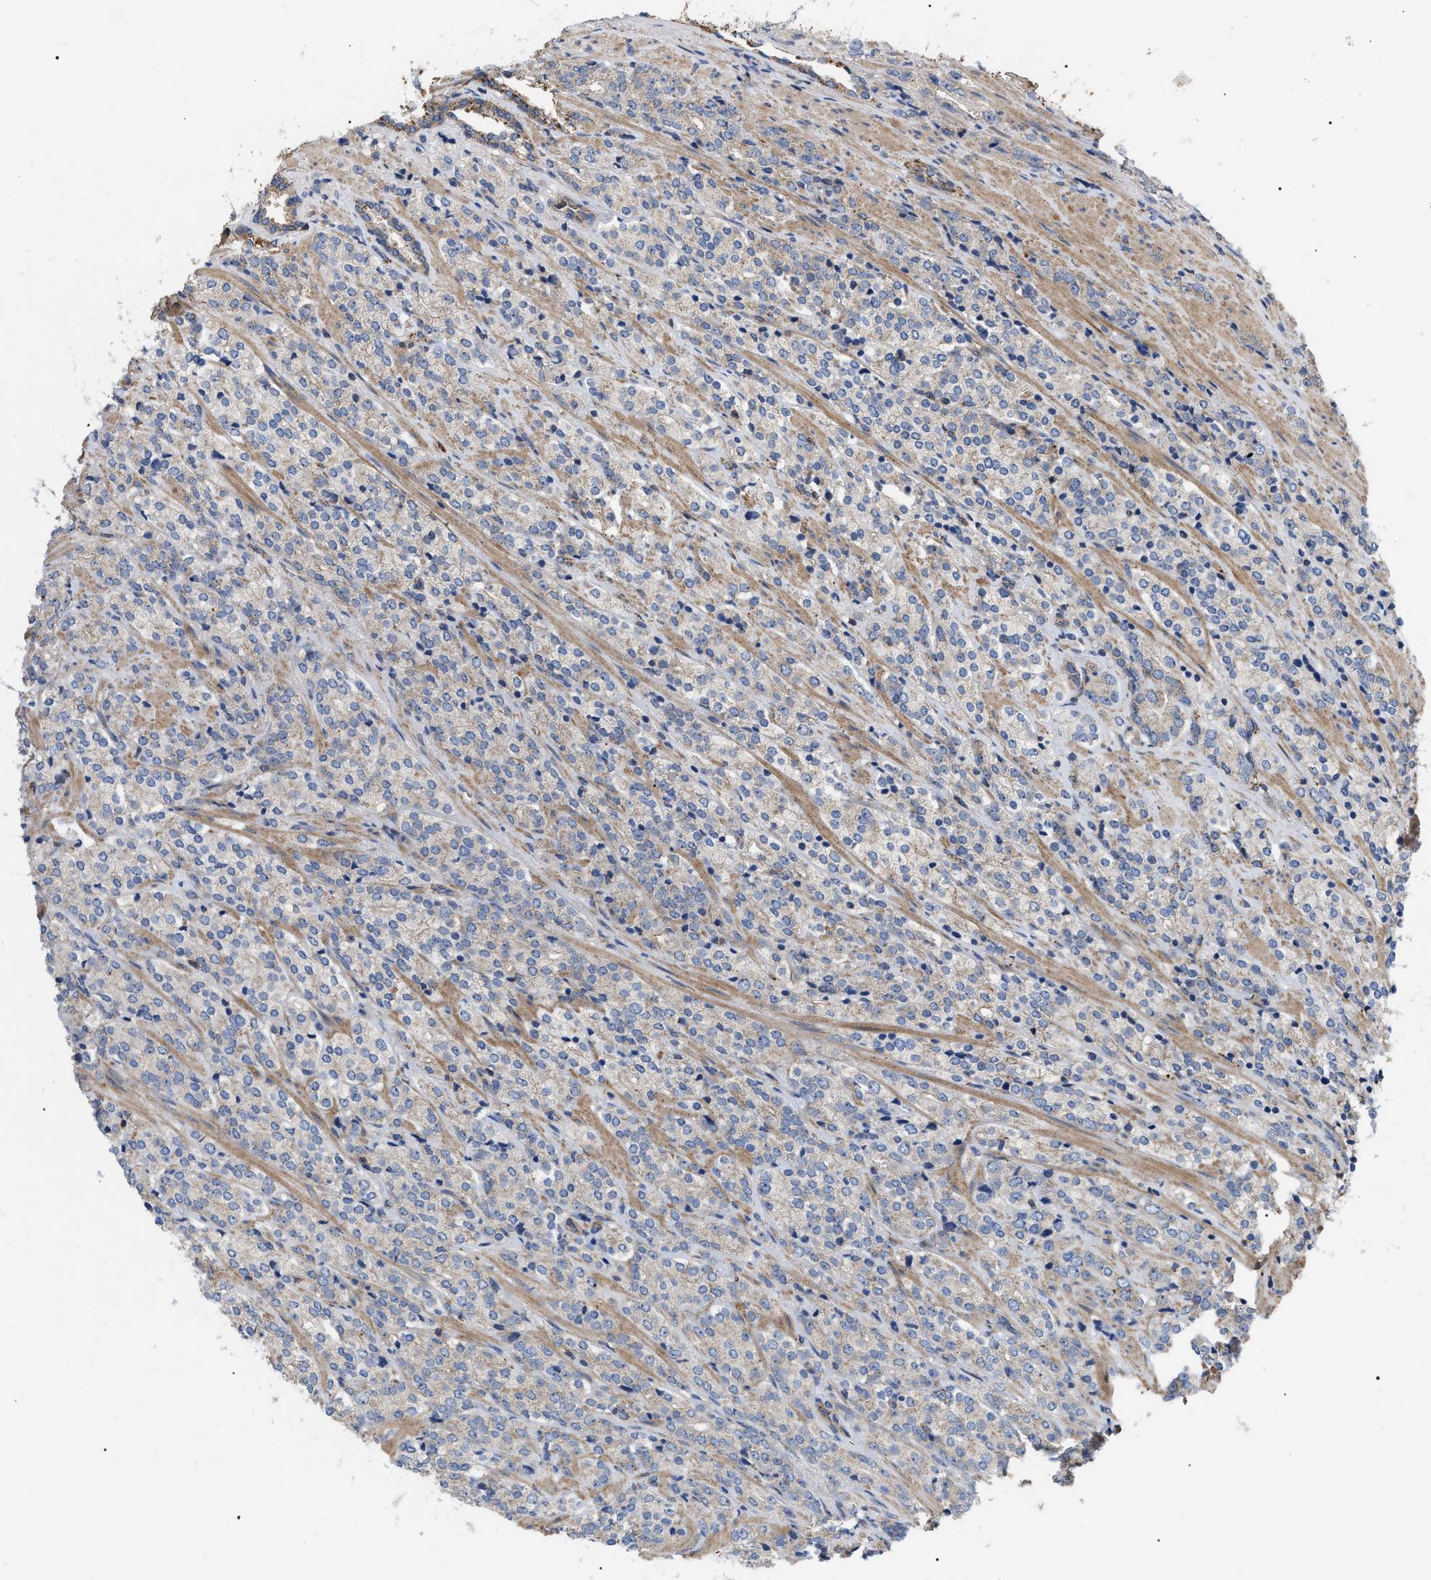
{"staining": {"intensity": "negative", "quantity": "none", "location": "none"}, "tissue": "prostate cancer", "cell_type": "Tumor cells", "image_type": "cancer", "snomed": [{"axis": "morphology", "description": "Adenocarcinoma, High grade"}, {"axis": "topography", "description": "Prostate"}], "caption": "Human adenocarcinoma (high-grade) (prostate) stained for a protein using IHC displays no expression in tumor cells.", "gene": "FAM171A2", "patient": {"sex": "male", "age": 71}}